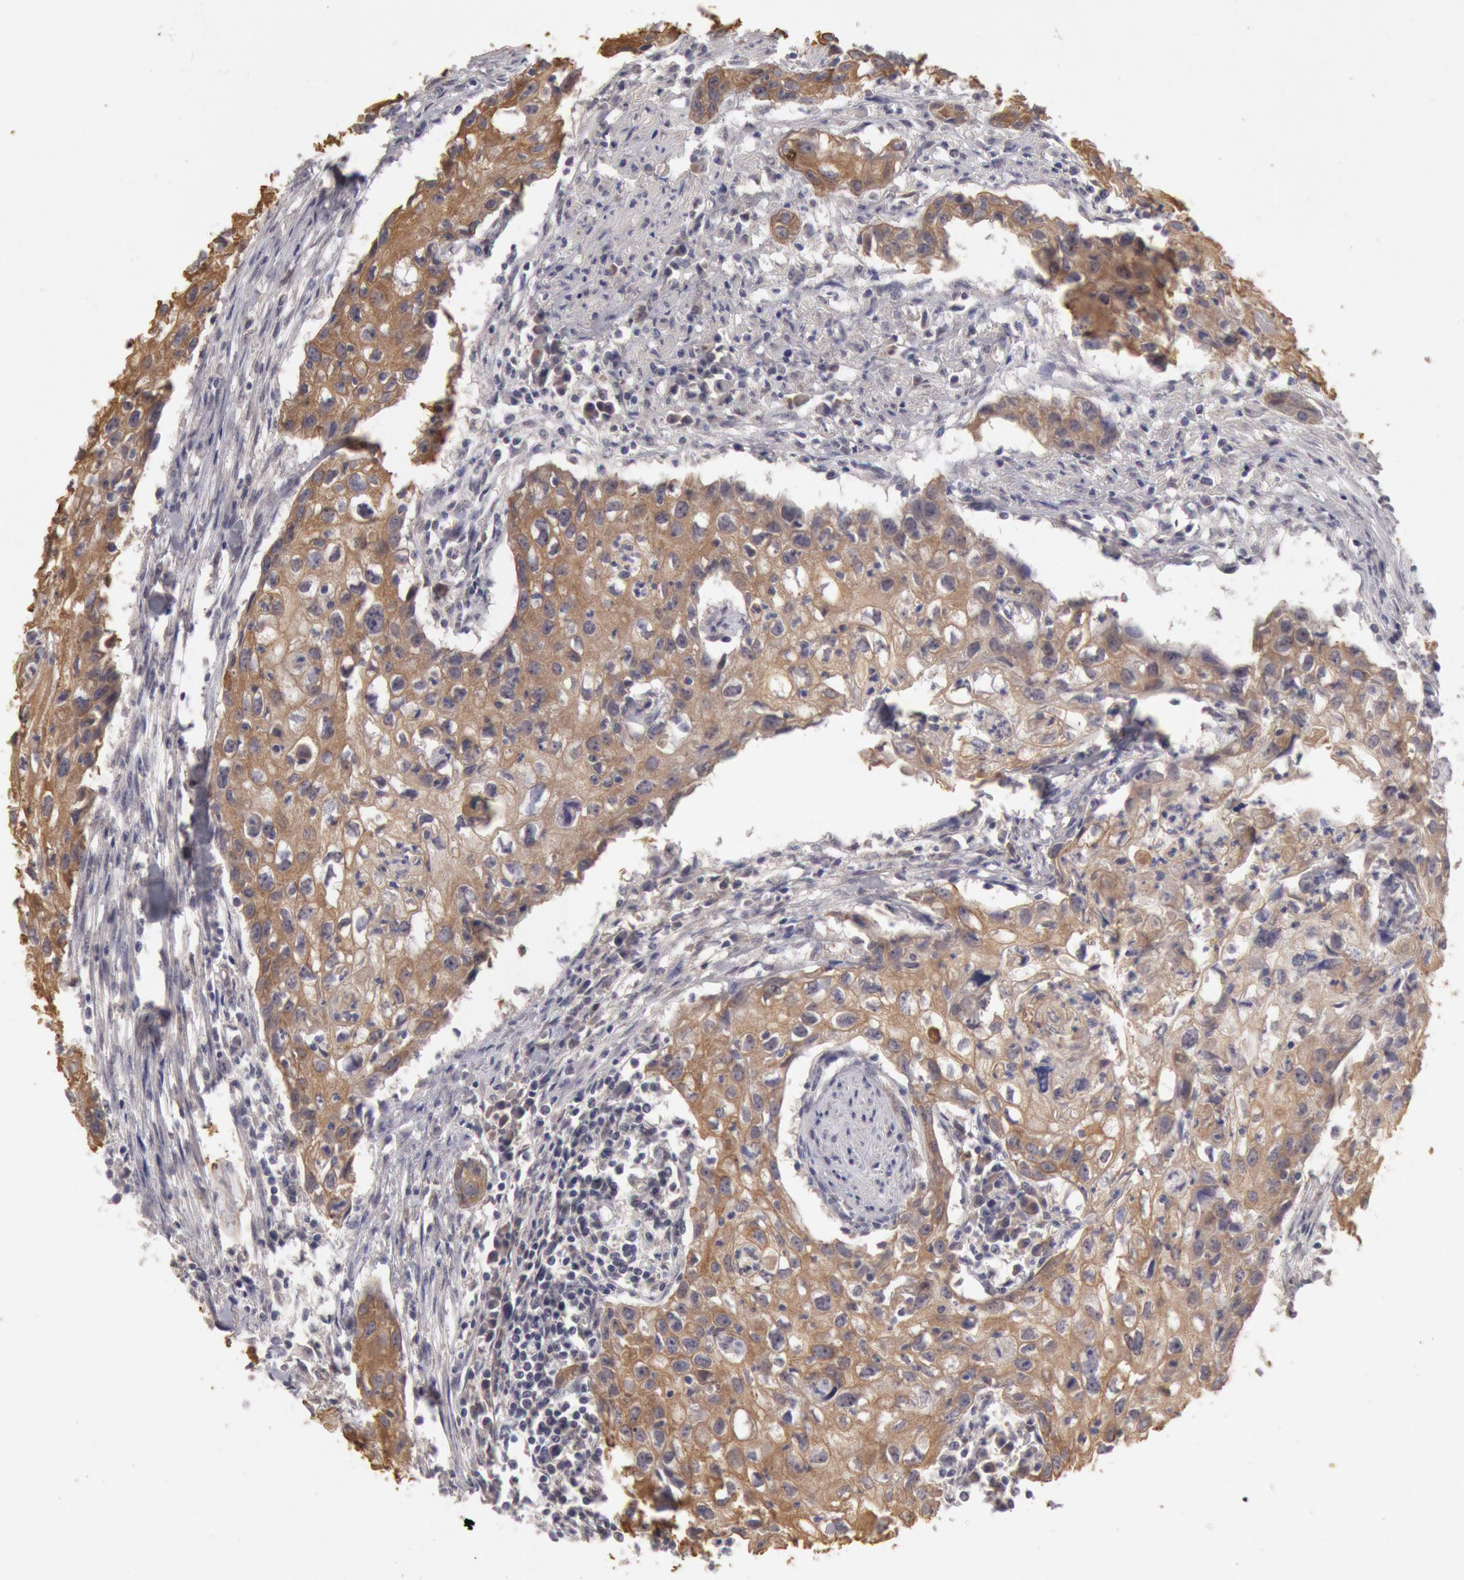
{"staining": {"intensity": "moderate", "quantity": ">75%", "location": "cytoplasmic/membranous"}, "tissue": "urothelial cancer", "cell_type": "Tumor cells", "image_type": "cancer", "snomed": [{"axis": "morphology", "description": "Urothelial carcinoma, High grade"}, {"axis": "topography", "description": "Urinary bladder"}], "caption": "Immunohistochemical staining of human urothelial carcinoma (high-grade) displays moderate cytoplasmic/membranous protein positivity in about >75% of tumor cells.", "gene": "ZFP36L1", "patient": {"sex": "male", "age": 54}}